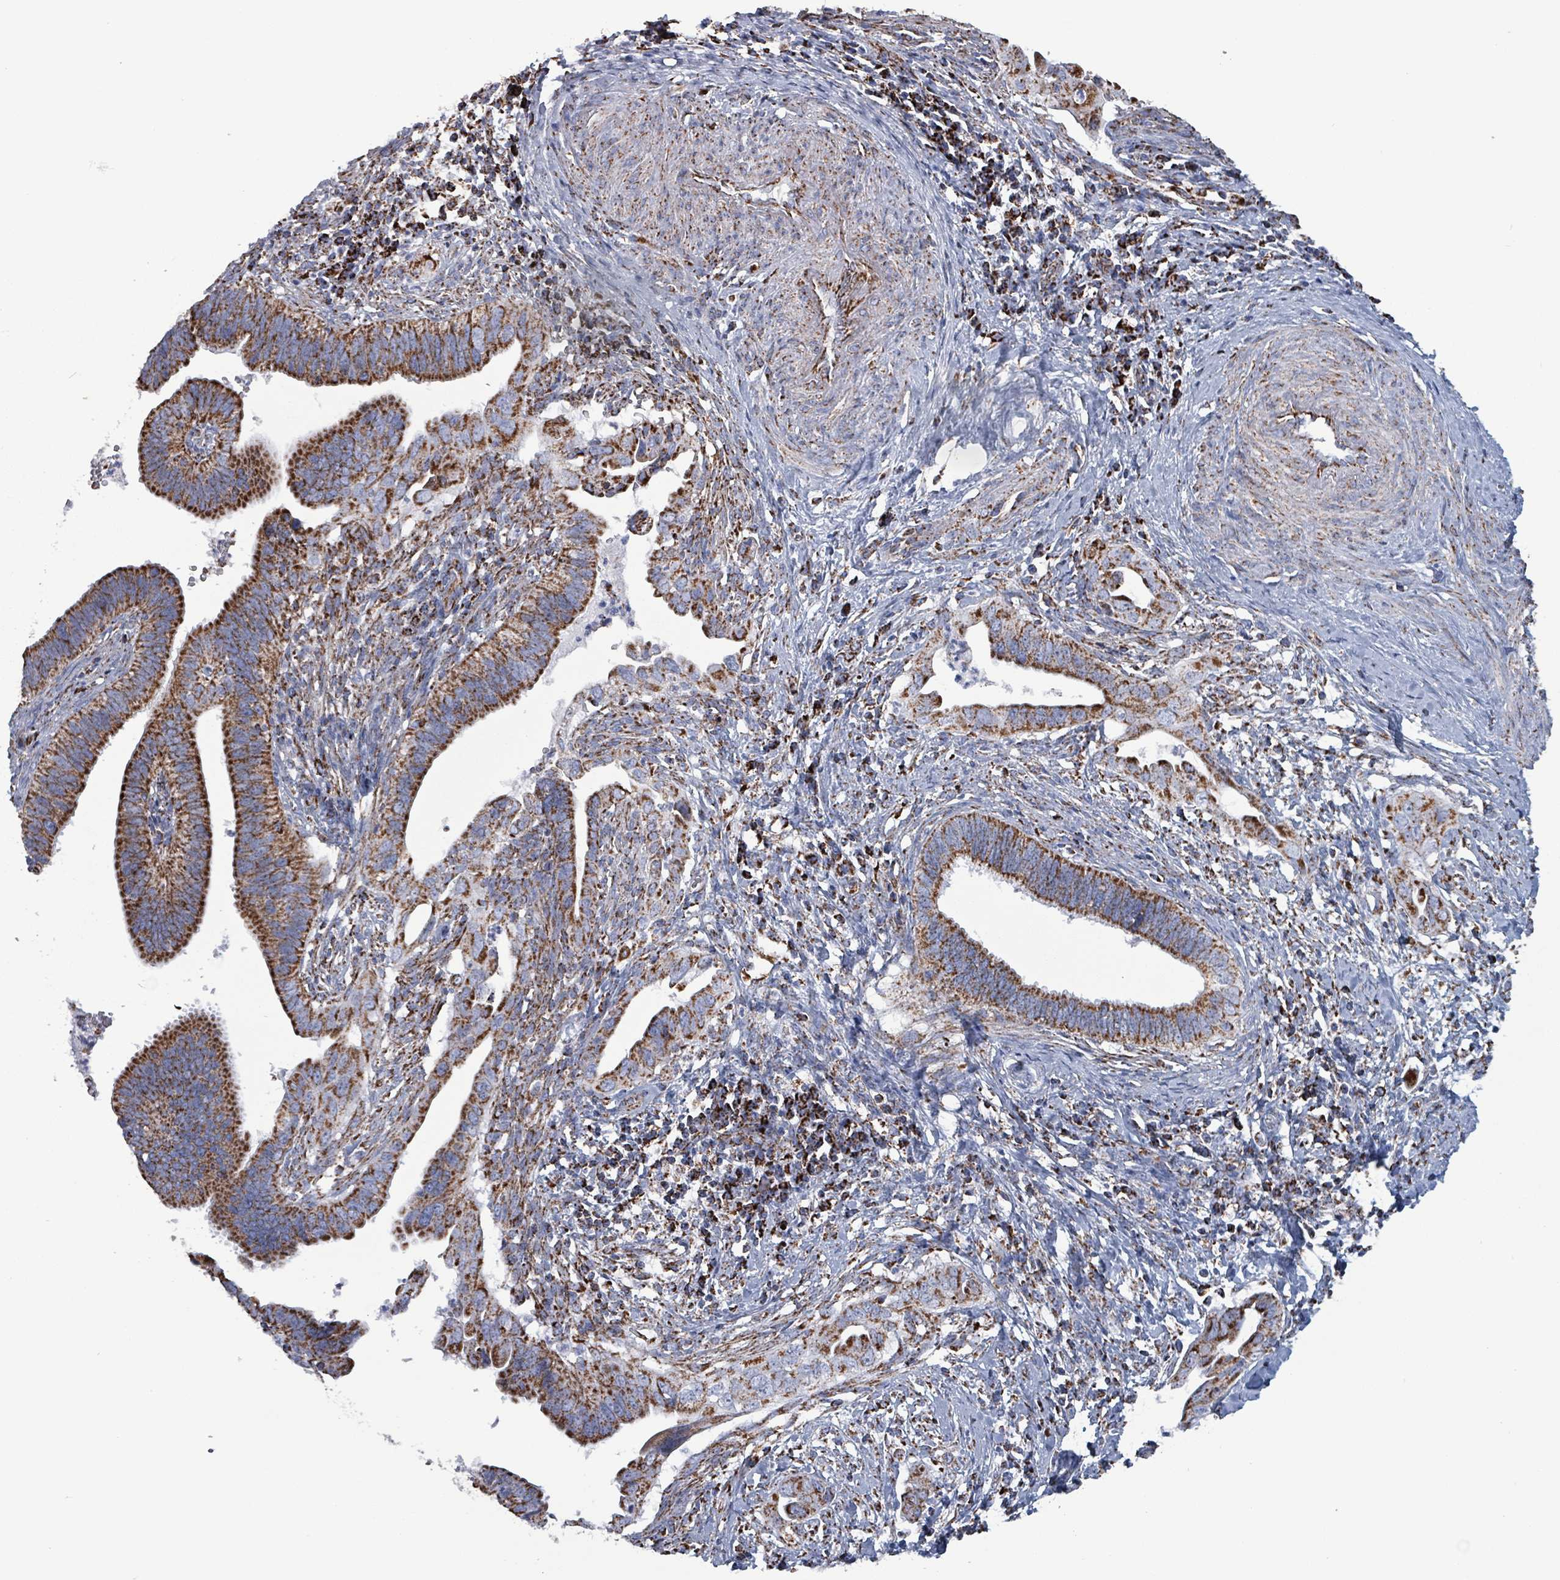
{"staining": {"intensity": "strong", "quantity": ">75%", "location": "cytoplasmic/membranous"}, "tissue": "cervical cancer", "cell_type": "Tumor cells", "image_type": "cancer", "snomed": [{"axis": "morphology", "description": "Adenocarcinoma, NOS"}, {"axis": "topography", "description": "Cervix"}], "caption": "DAB (3,3'-diaminobenzidine) immunohistochemical staining of cervical cancer exhibits strong cytoplasmic/membranous protein expression in about >75% of tumor cells.", "gene": "IDH3B", "patient": {"sex": "female", "age": 42}}